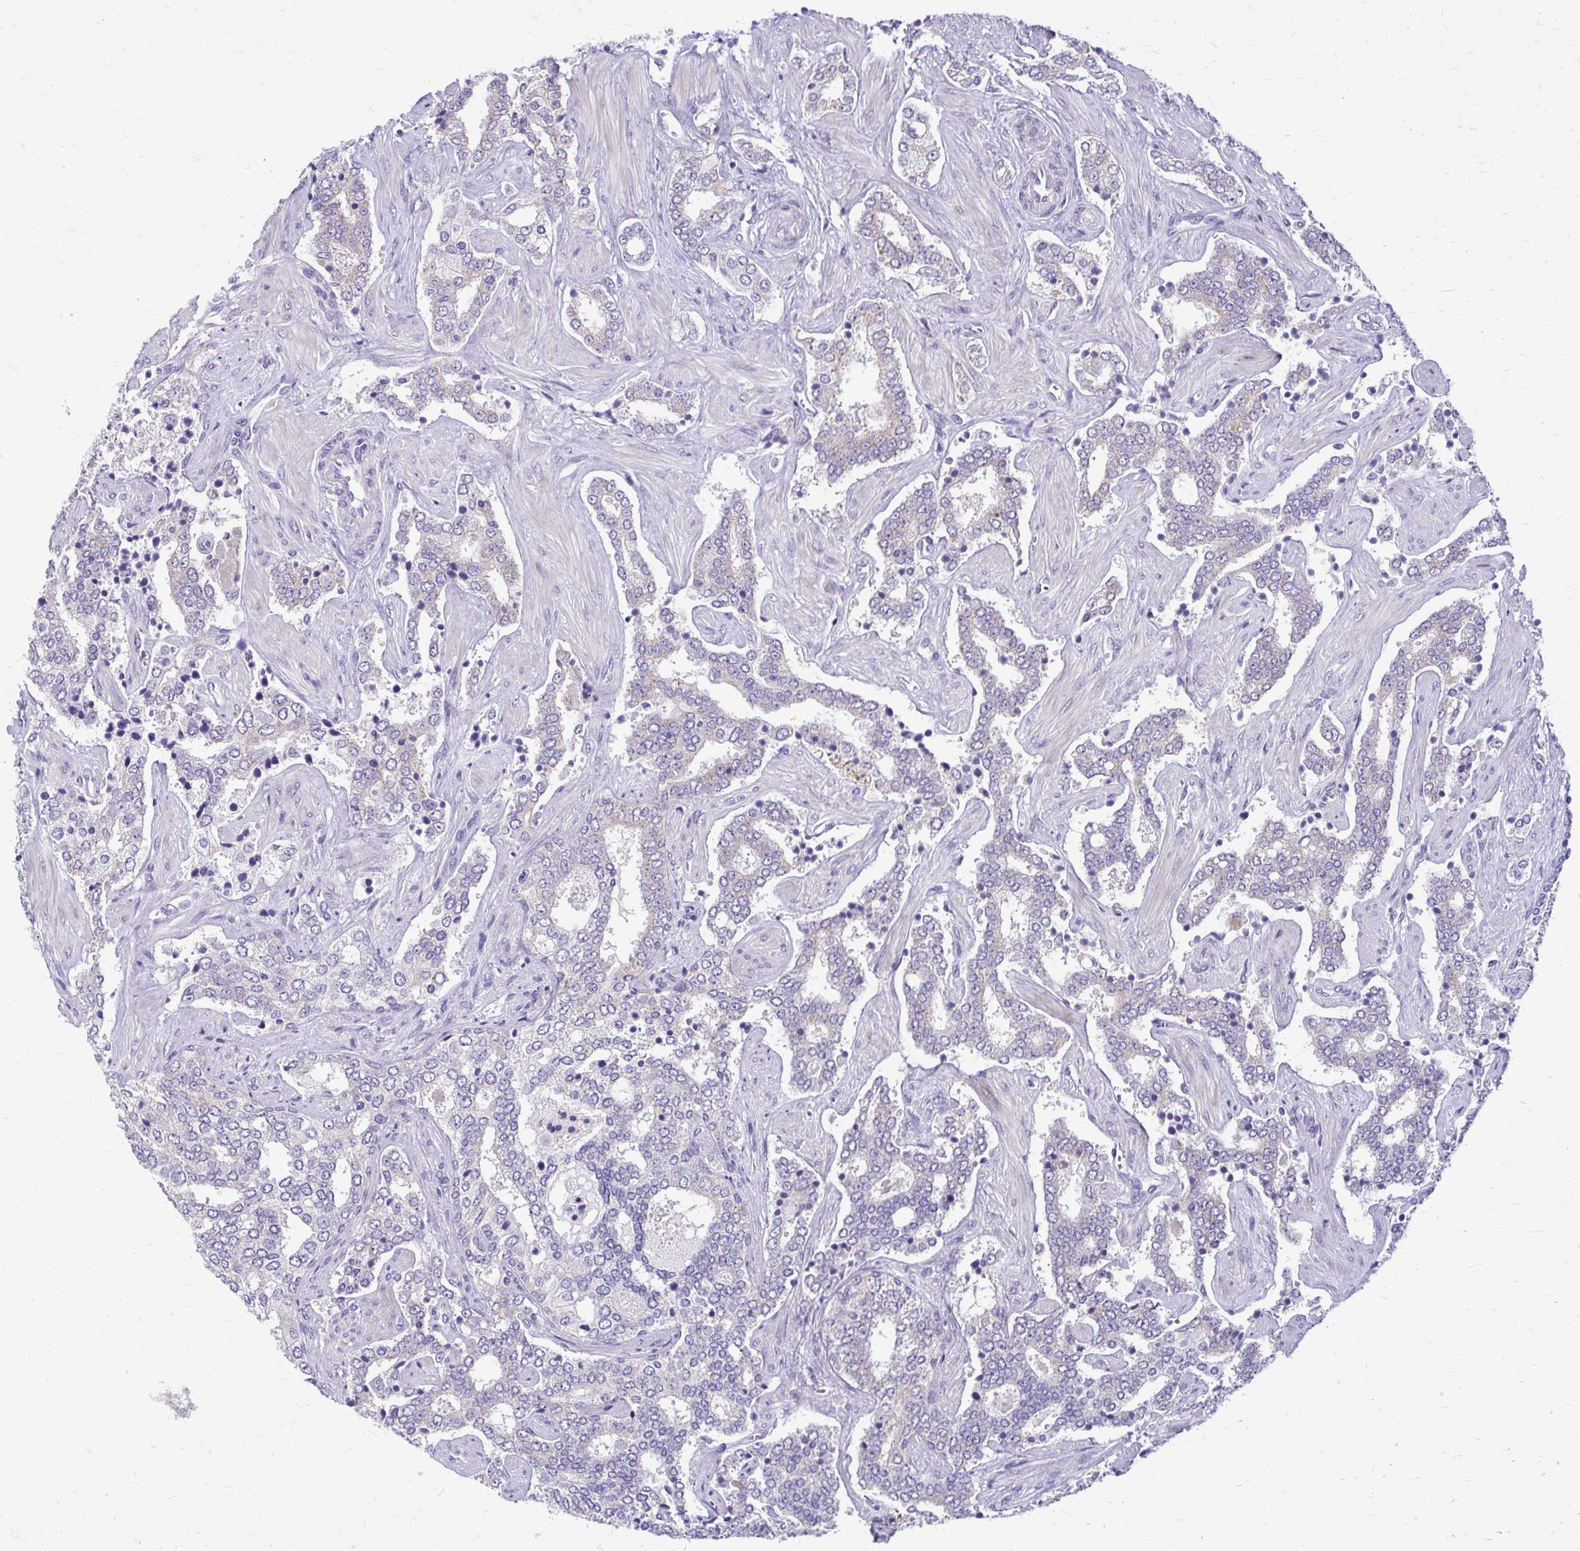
{"staining": {"intensity": "negative", "quantity": "none", "location": "none"}, "tissue": "prostate cancer", "cell_type": "Tumor cells", "image_type": "cancer", "snomed": [{"axis": "morphology", "description": "Adenocarcinoma, High grade"}, {"axis": "topography", "description": "Prostate"}], "caption": "There is no significant expression in tumor cells of prostate cancer (adenocarcinoma (high-grade)). (IHC, brightfield microscopy, high magnification).", "gene": "SAMD13", "patient": {"sex": "male", "age": 60}}